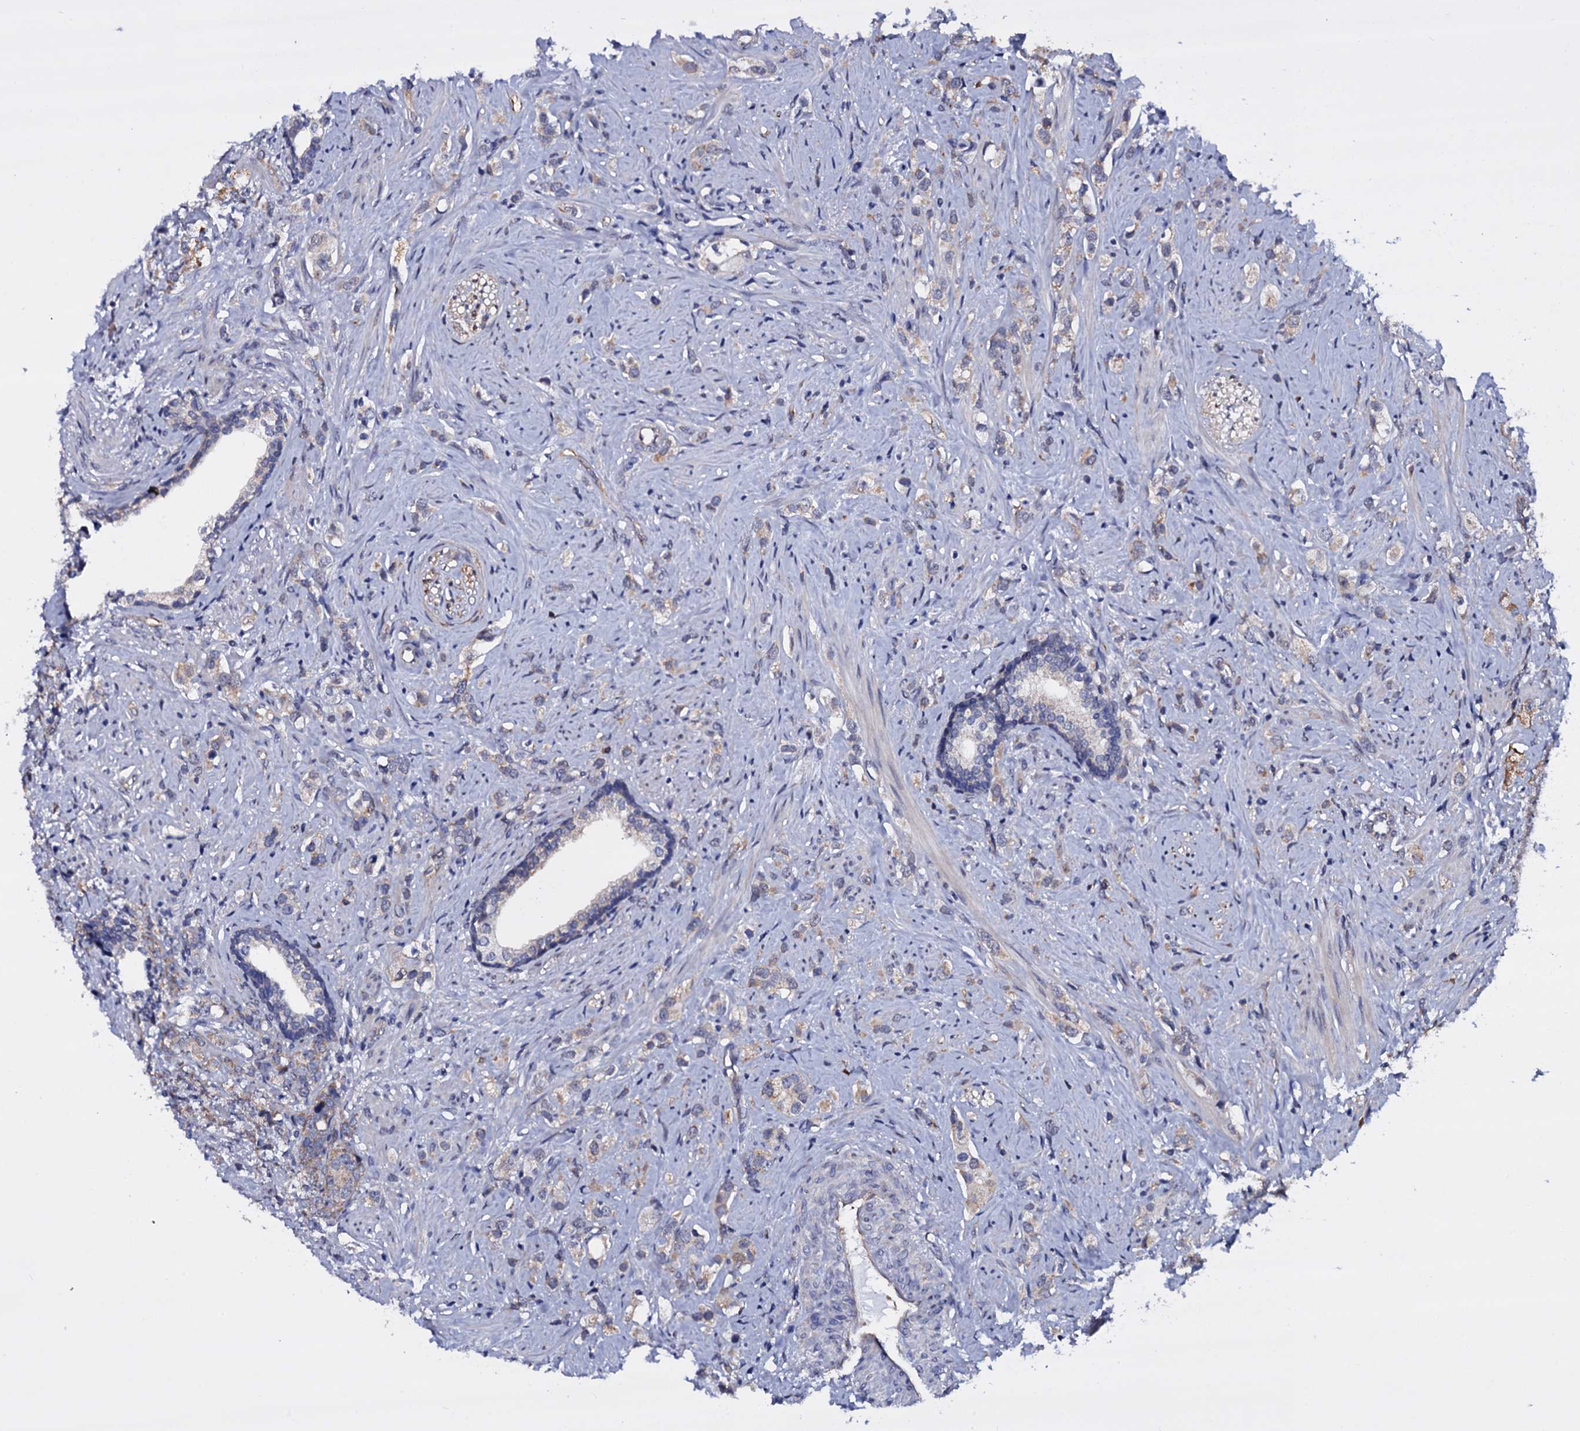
{"staining": {"intensity": "negative", "quantity": "none", "location": "none"}, "tissue": "prostate cancer", "cell_type": "Tumor cells", "image_type": "cancer", "snomed": [{"axis": "morphology", "description": "Adenocarcinoma, High grade"}, {"axis": "topography", "description": "Prostate"}], "caption": "IHC histopathology image of neoplastic tissue: prostate cancer (adenocarcinoma (high-grade)) stained with DAB (3,3'-diaminobenzidine) exhibits no significant protein staining in tumor cells.", "gene": "GAREM1", "patient": {"sex": "male", "age": 63}}